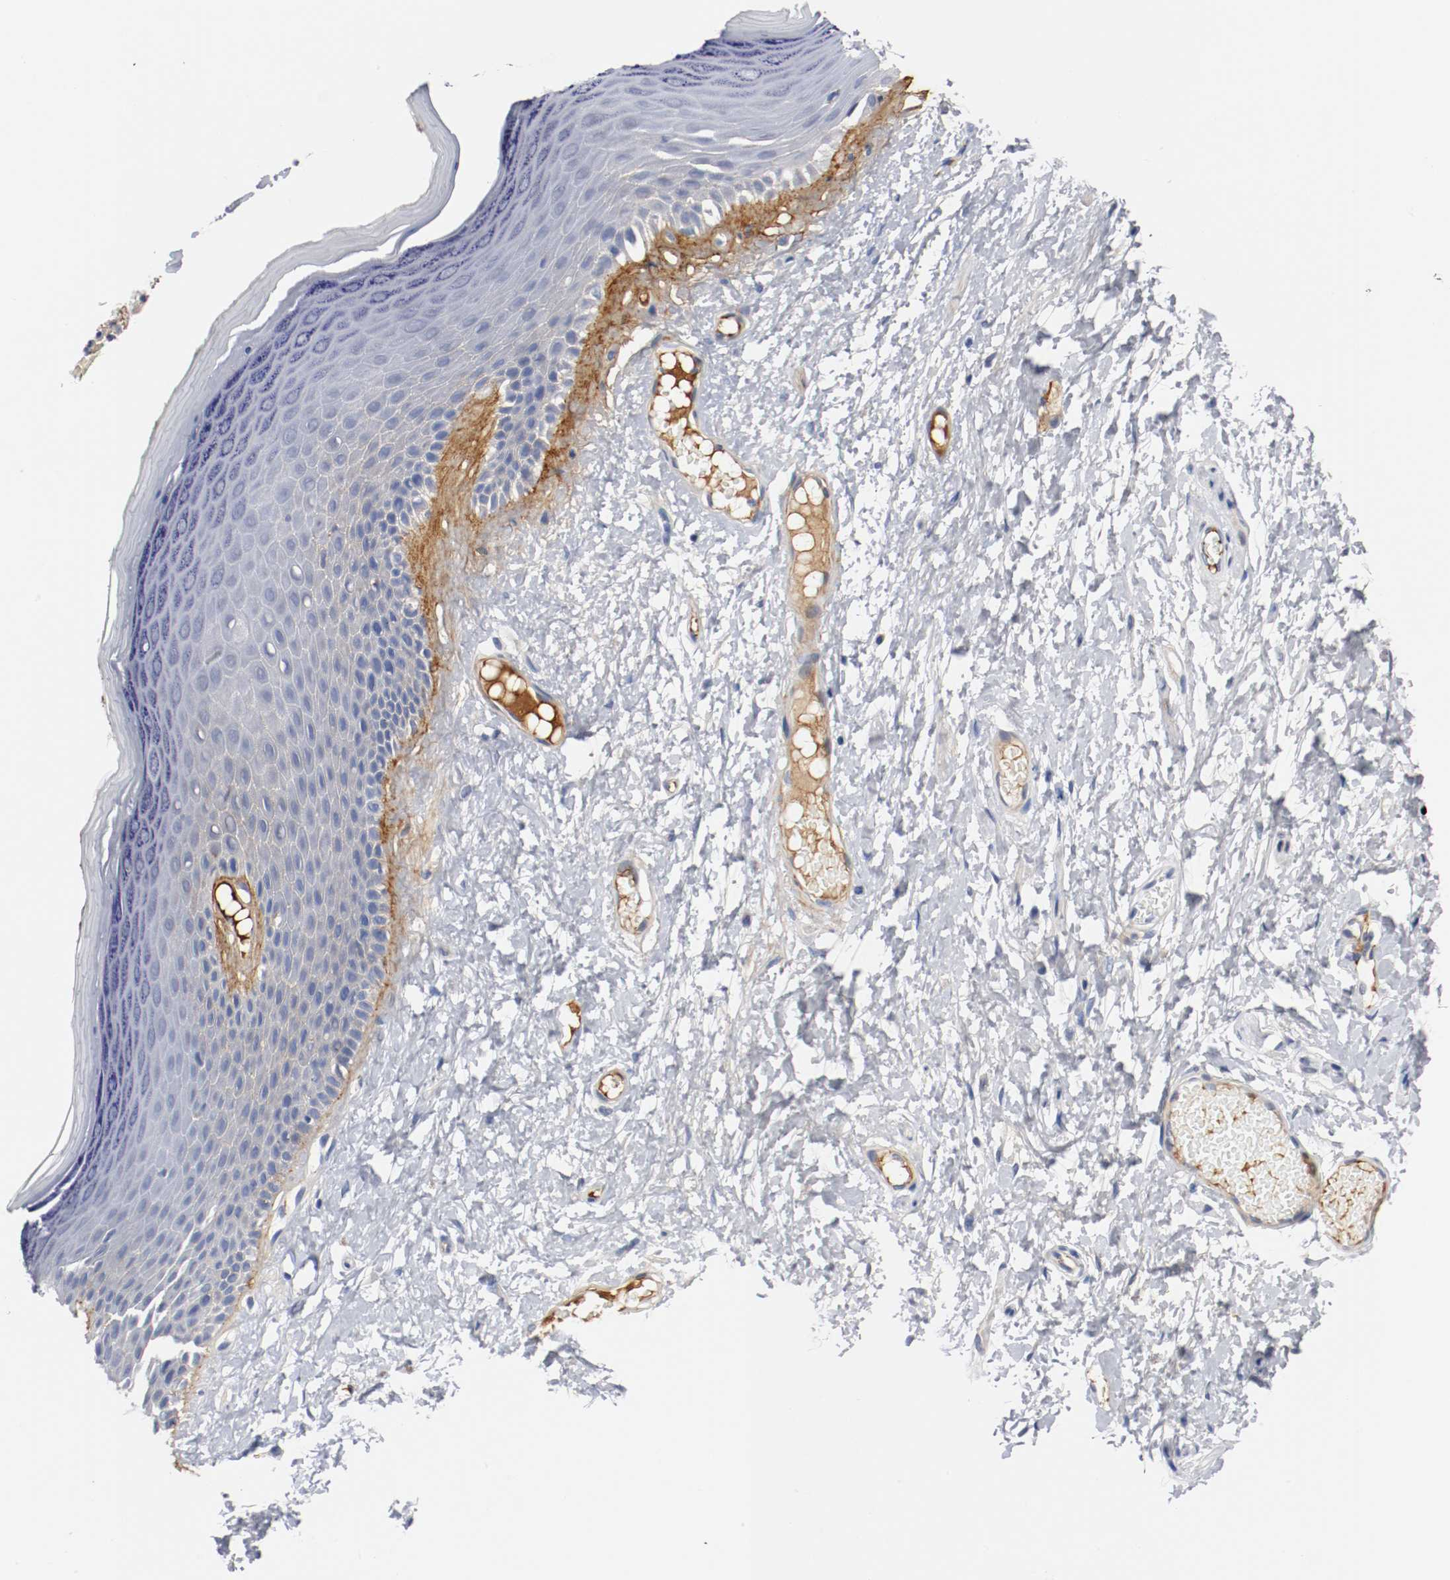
{"staining": {"intensity": "weak", "quantity": "<25%", "location": "cytoplasmic/membranous"}, "tissue": "skin", "cell_type": "Epidermal cells", "image_type": "normal", "snomed": [{"axis": "morphology", "description": "Normal tissue, NOS"}, {"axis": "morphology", "description": "Inflammation, NOS"}, {"axis": "topography", "description": "Vulva"}], "caption": "A high-resolution image shows IHC staining of benign skin, which exhibits no significant staining in epidermal cells.", "gene": "TNC", "patient": {"sex": "female", "age": 84}}